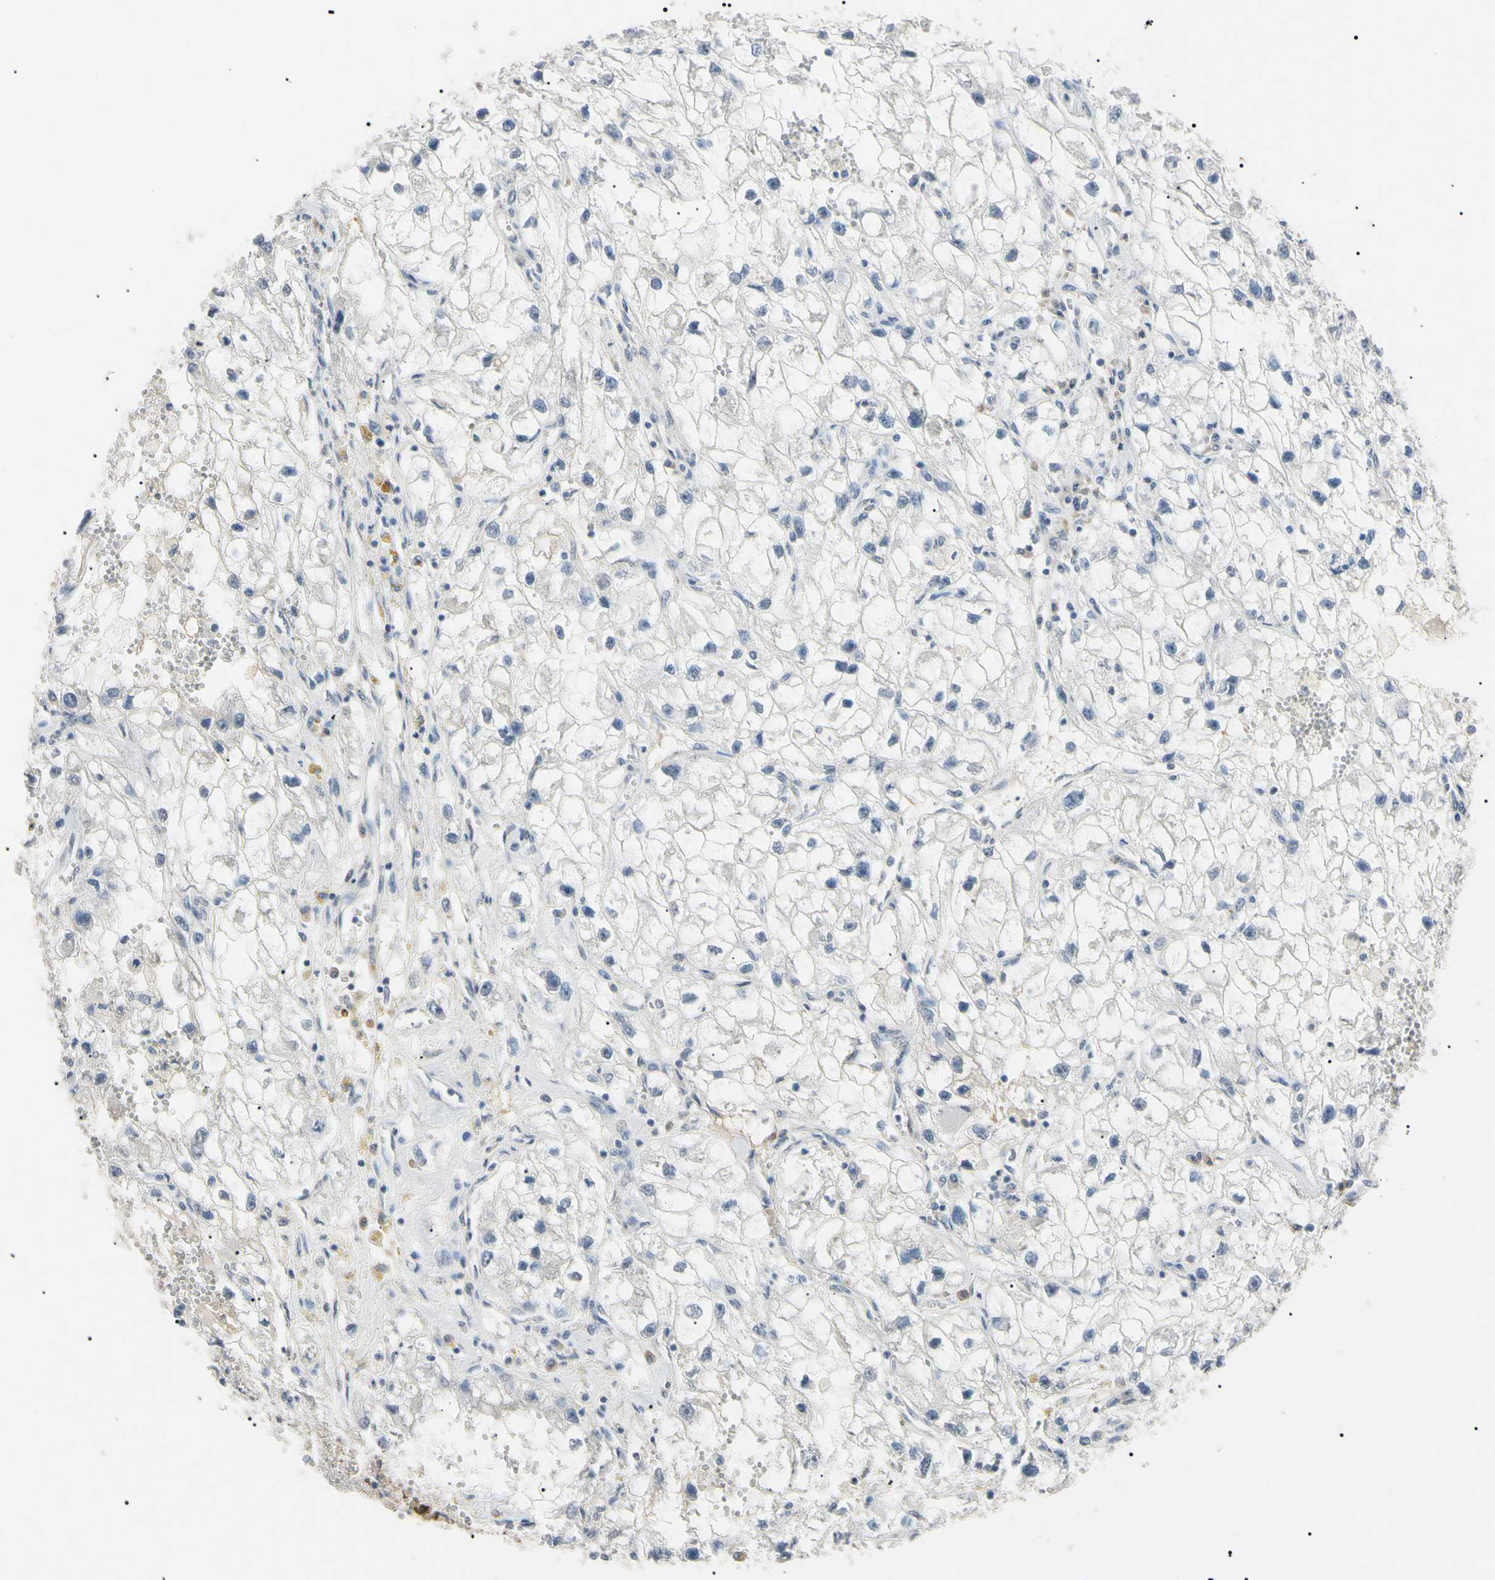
{"staining": {"intensity": "negative", "quantity": "none", "location": "none"}, "tissue": "renal cancer", "cell_type": "Tumor cells", "image_type": "cancer", "snomed": [{"axis": "morphology", "description": "Adenocarcinoma, NOS"}, {"axis": "topography", "description": "Kidney"}], "caption": "Tumor cells show no significant protein positivity in renal cancer.", "gene": "CGB3", "patient": {"sex": "female", "age": 70}}